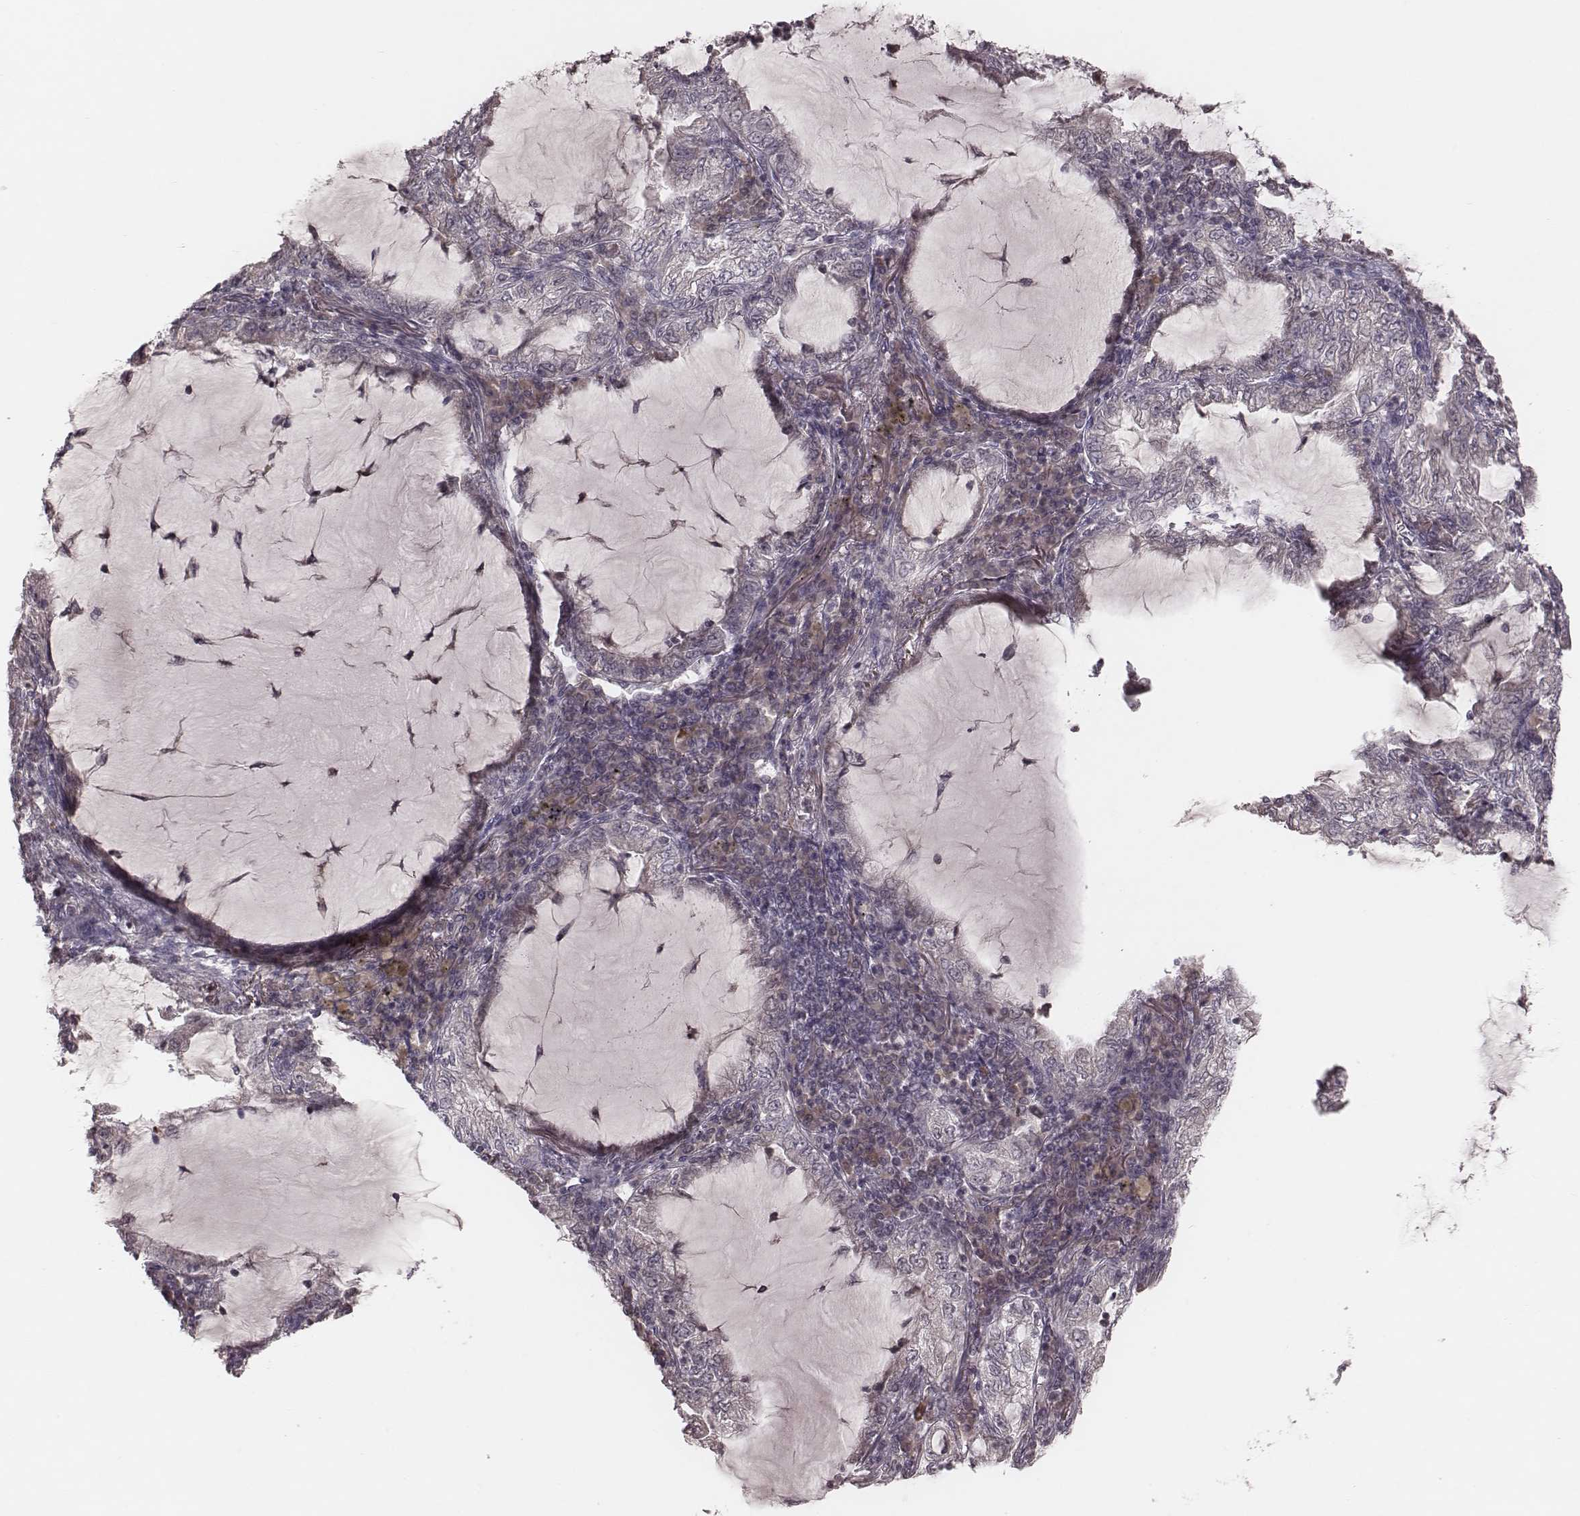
{"staining": {"intensity": "negative", "quantity": "none", "location": "none"}, "tissue": "lung cancer", "cell_type": "Tumor cells", "image_type": "cancer", "snomed": [{"axis": "morphology", "description": "Adenocarcinoma, NOS"}, {"axis": "topography", "description": "Lung"}], "caption": "Image shows no protein staining in tumor cells of lung cancer tissue.", "gene": "IL5", "patient": {"sex": "female", "age": 73}}